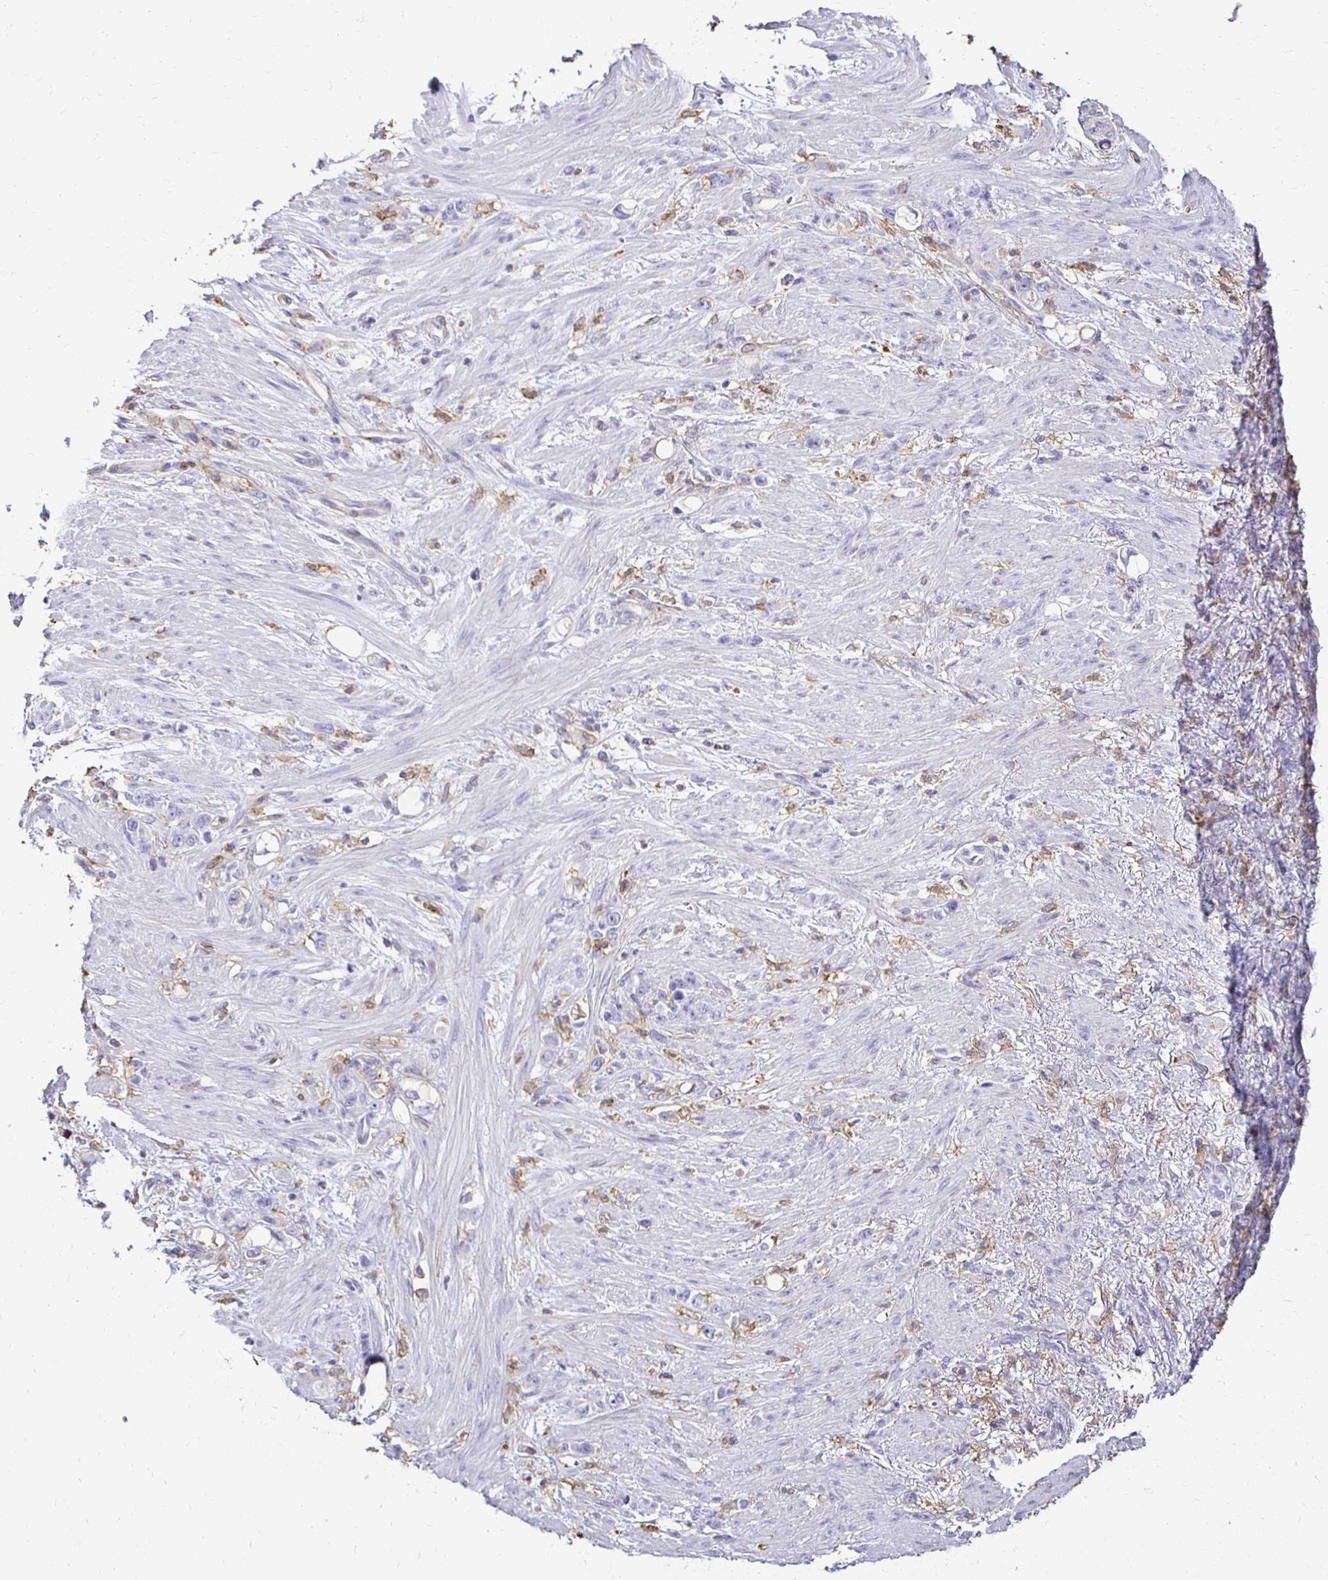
{"staining": {"intensity": "weak", "quantity": "<25%", "location": "cytoplasmic/membranous"}, "tissue": "stomach cancer", "cell_type": "Tumor cells", "image_type": "cancer", "snomed": [{"axis": "morphology", "description": "Normal tissue, NOS"}, {"axis": "morphology", "description": "Adenocarcinoma, NOS"}, {"axis": "topography", "description": "Stomach"}], "caption": "IHC of stomach adenocarcinoma demonstrates no staining in tumor cells. (Brightfield microscopy of DAB IHC at high magnification).", "gene": "TAS1R3", "patient": {"sex": "female", "age": 79}}